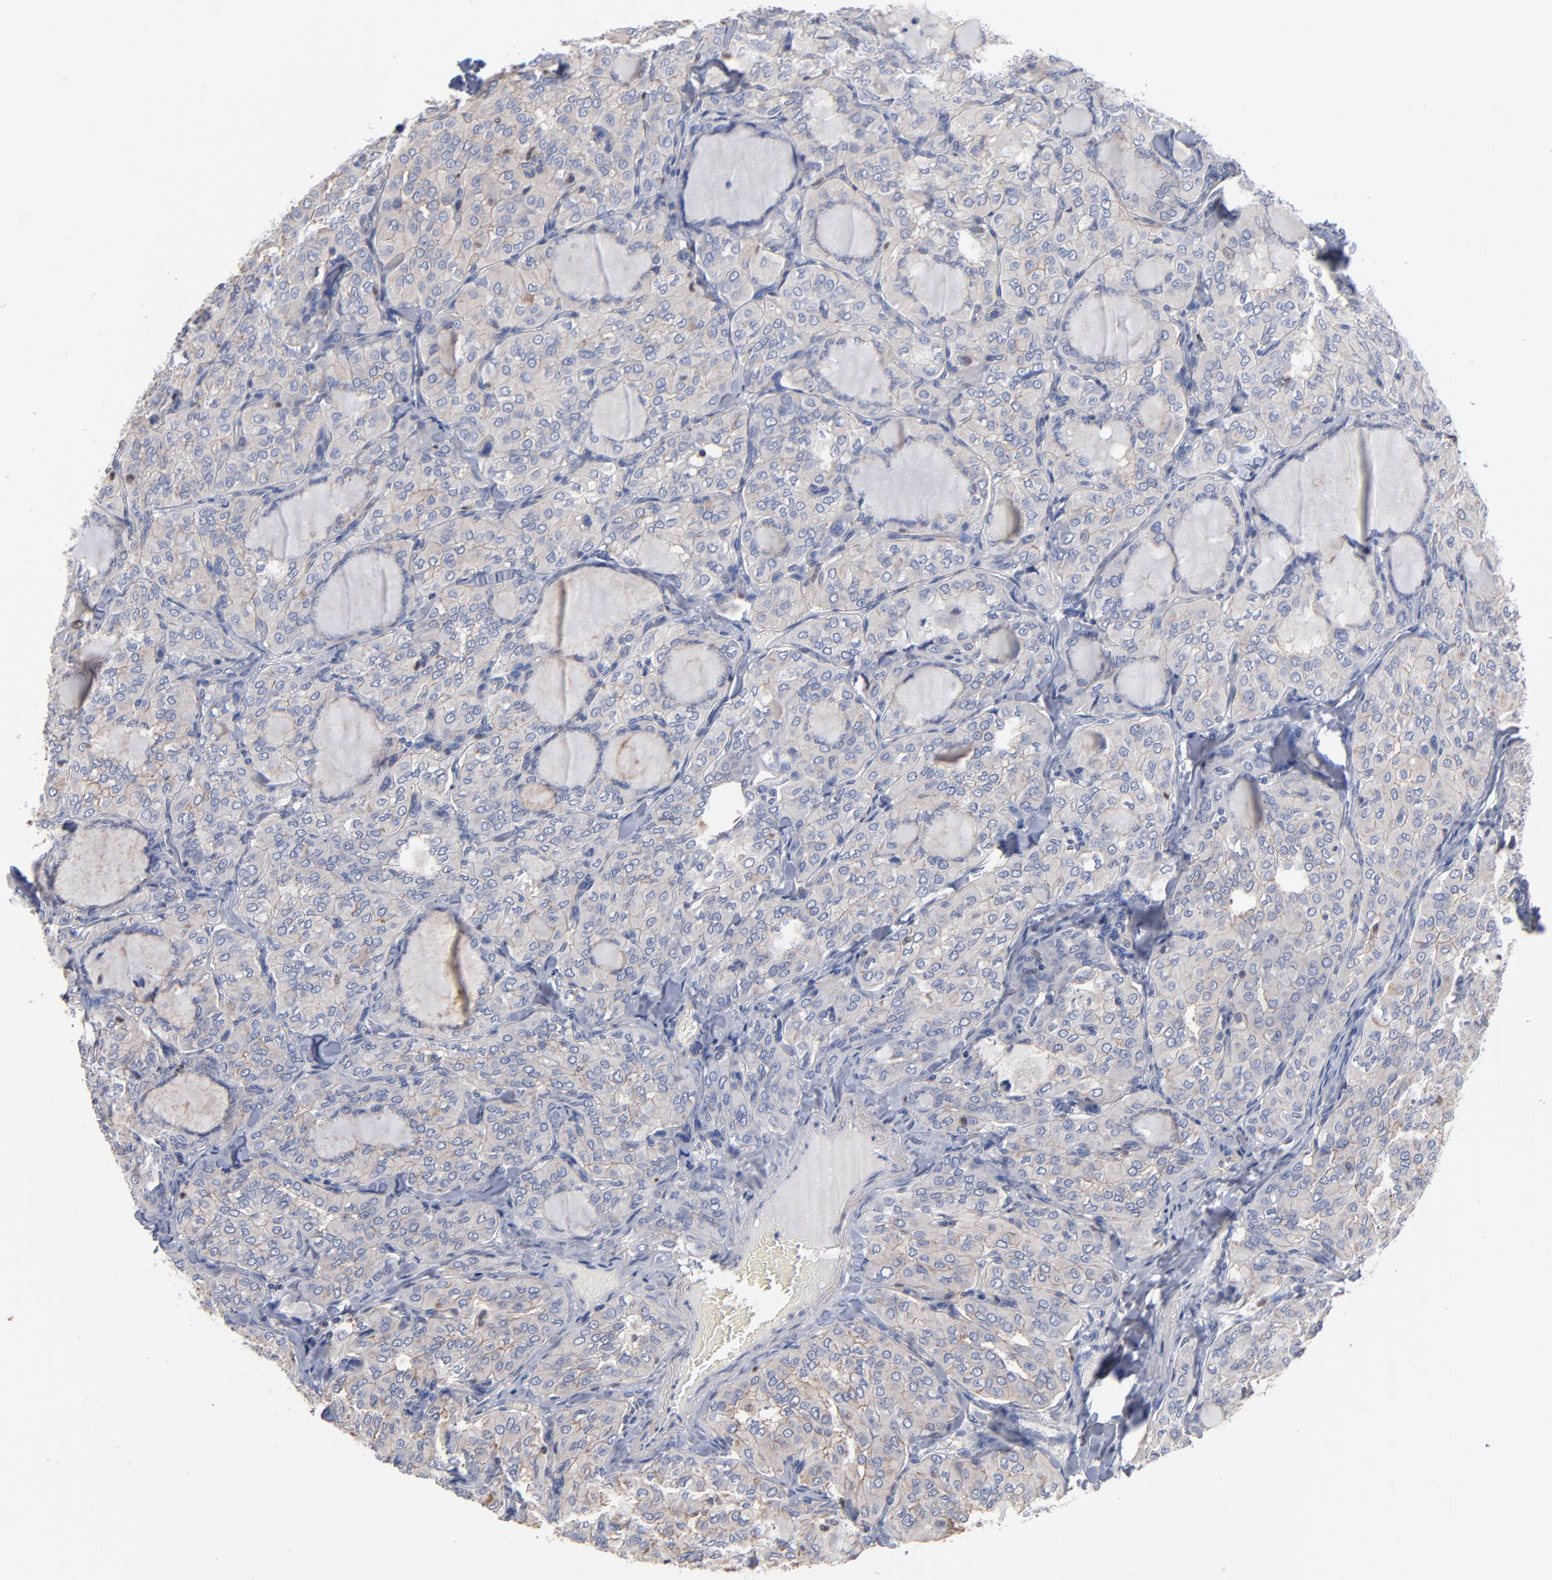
{"staining": {"intensity": "negative", "quantity": "none", "location": "none"}, "tissue": "thyroid cancer", "cell_type": "Tumor cells", "image_type": "cancer", "snomed": [{"axis": "morphology", "description": "Papillary adenocarcinoma, NOS"}, {"axis": "topography", "description": "Thyroid gland"}], "caption": "A micrograph of thyroid papillary adenocarcinoma stained for a protein demonstrates no brown staining in tumor cells.", "gene": "ARHGEF6", "patient": {"sex": "male", "age": 20}}